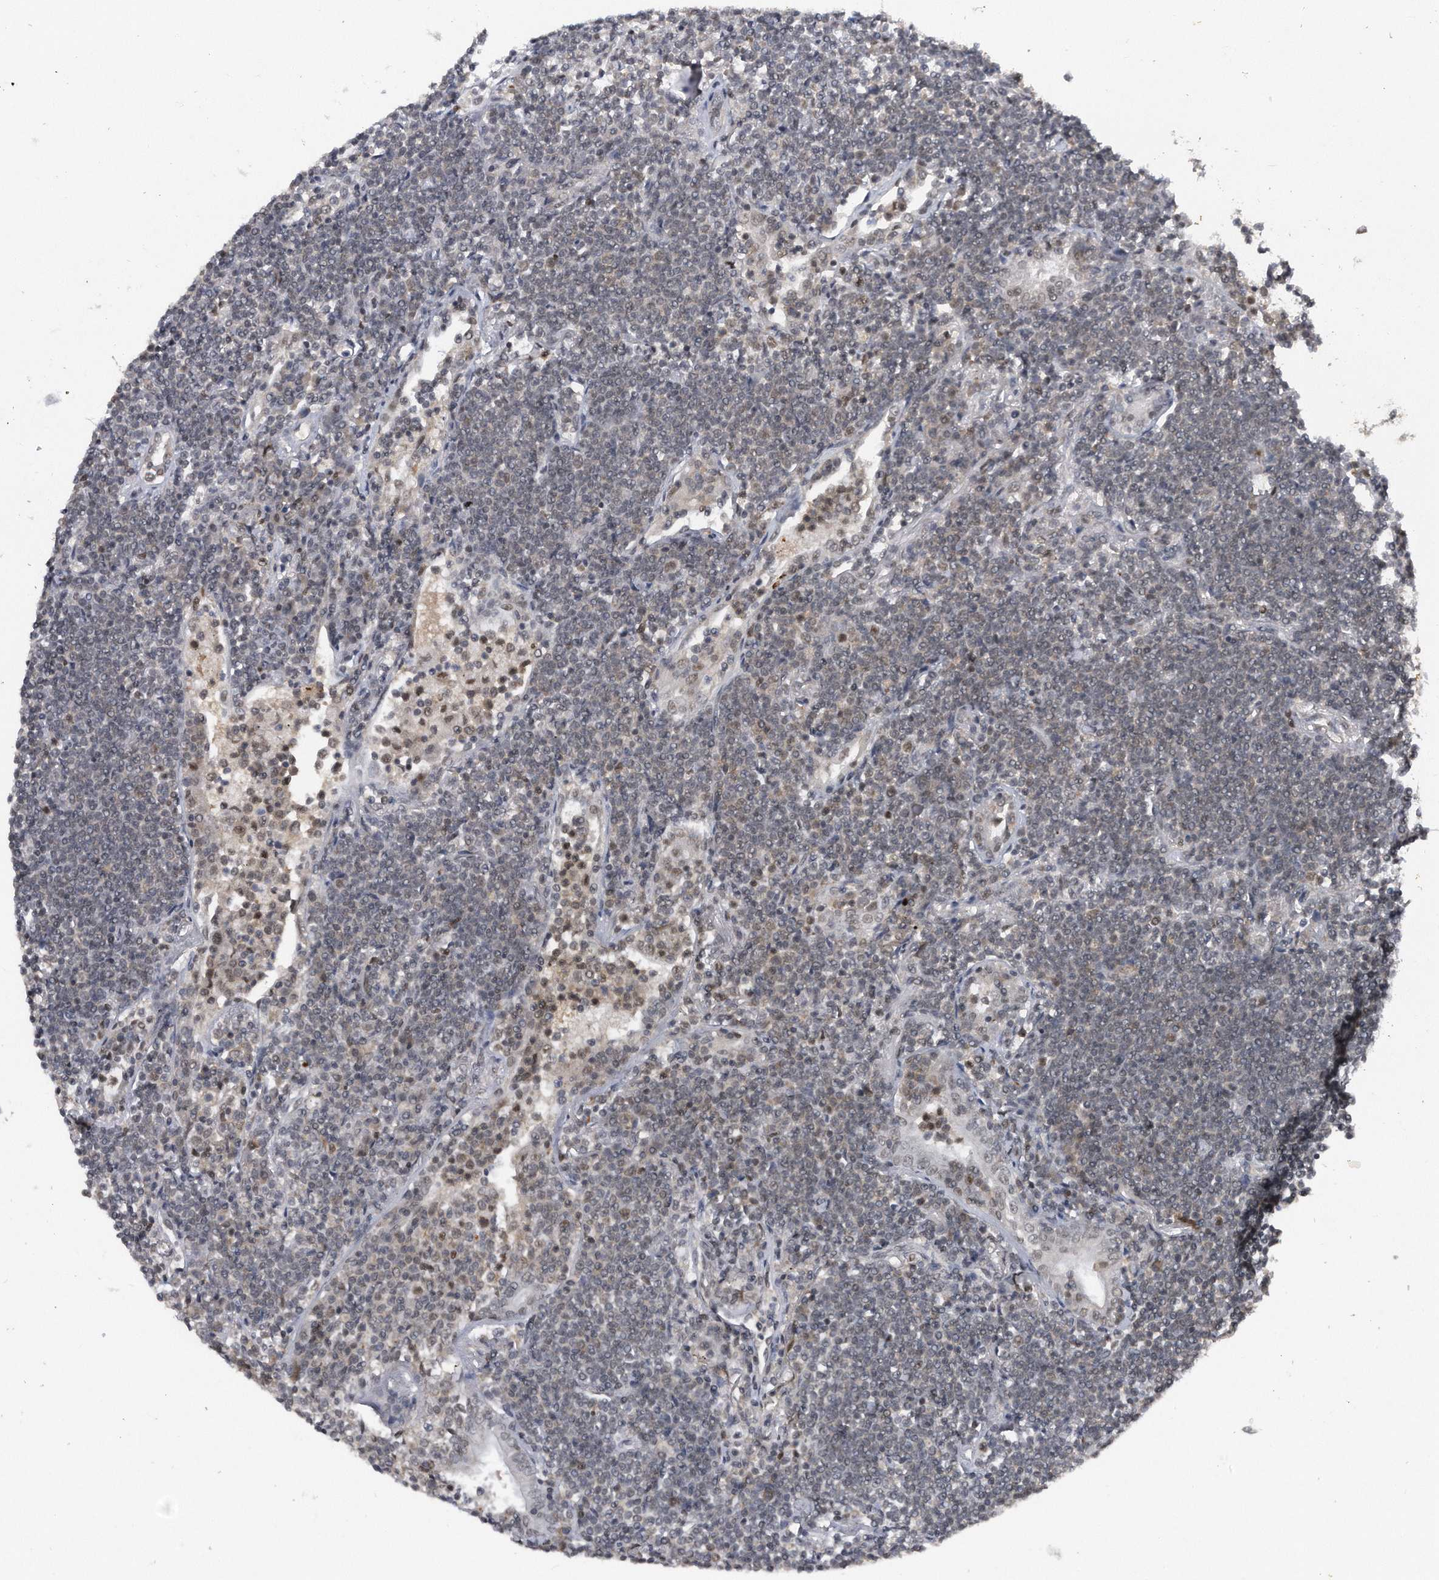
{"staining": {"intensity": "weak", "quantity": "<25%", "location": "nuclear"}, "tissue": "lymphoma", "cell_type": "Tumor cells", "image_type": "cancer", "snomed": [{"axis": "morphology", "description": "Malignant lymphoma, non-Hodgkin's type, Low grade"}, {"axis": "topography", "description": "Lung"}], "caption": "High power microscopy image of an immunohistochemistry photomicrograph of lymphoma, revealing no significant staining in tumor cells.", "gene": "VIRMA", "patient": {"sex": "female", "age": 71}}